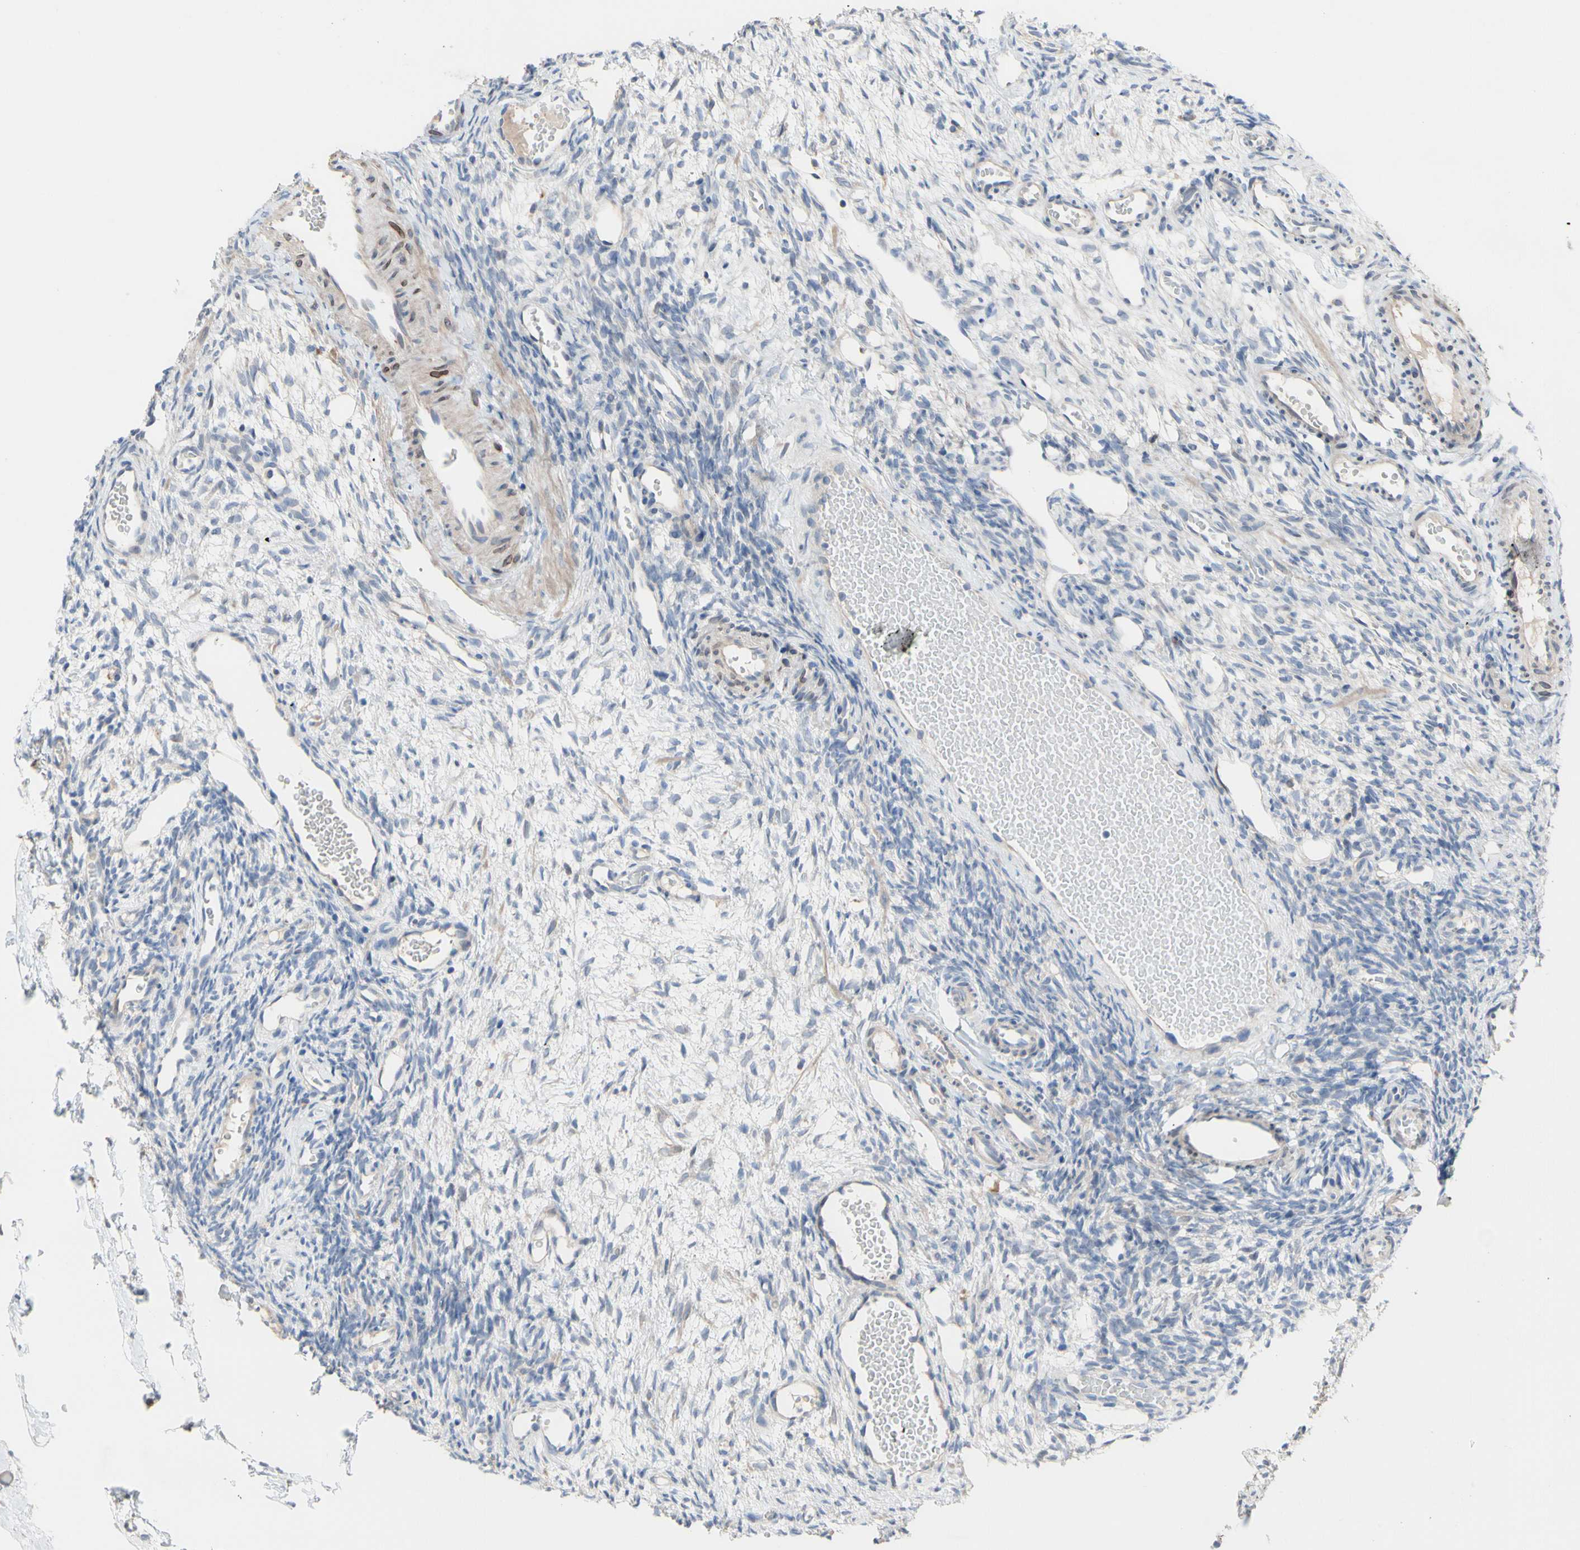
{"staining": {"intensity": "negative", "quantity": "none", "location": "none"}, "tissue": "ovary", "cell_type": "Ovarian stroma cells", "image_type": "normal", "snomed": [{"axis": "morphology", "description": "Normal tissue, NOS"}, {"axis": "topography", "description": "Ovary"}], "caption": "This is an immunohistochemistry image of benign ovary. There is no expression in ovarian stroma cells.", "gene": "TTC14", "patient": {"sex": "female", "age": 35}}